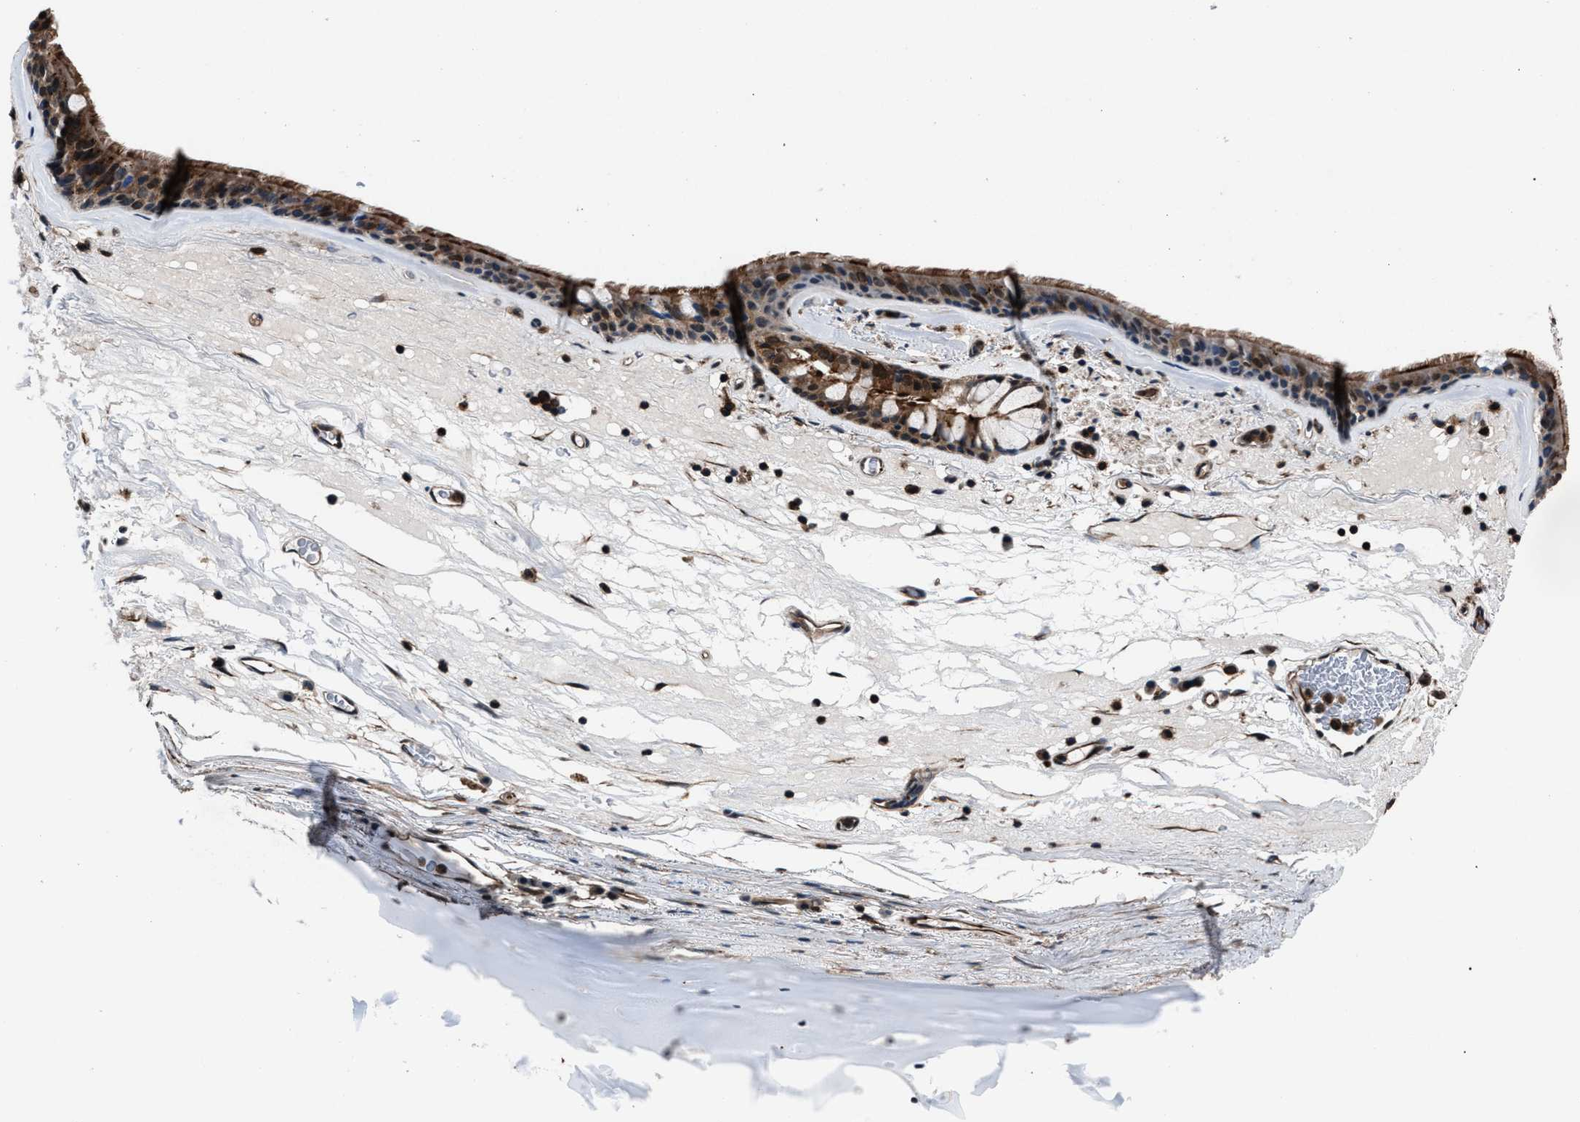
{"staining": {"intensity": "moderate", "quantity": ">75%", "location": "cytoplasmic/membranous"}, "tissue": "bronchus", "cell_type": "Respiratory epithelial cells", "image_type": "normal", "snomed": [{"axis": "morphology", "description": "Normal tissue, NOS"}, {"axis": "topography", "description": "Cartilage tissue"}], "caption": "Immunohistochemistry photomicrograph of normal bronchus: bronchus stained using immunohistochemistry shows medium levels of moderate protein expression localized specifically in the cytoplasmic/membranous of respiratory epithelial cells, appearing as a cytoplasmic/membranous brown color.", "gene": "MFSD11", "patient": {"sex": "female", "age": 63}}